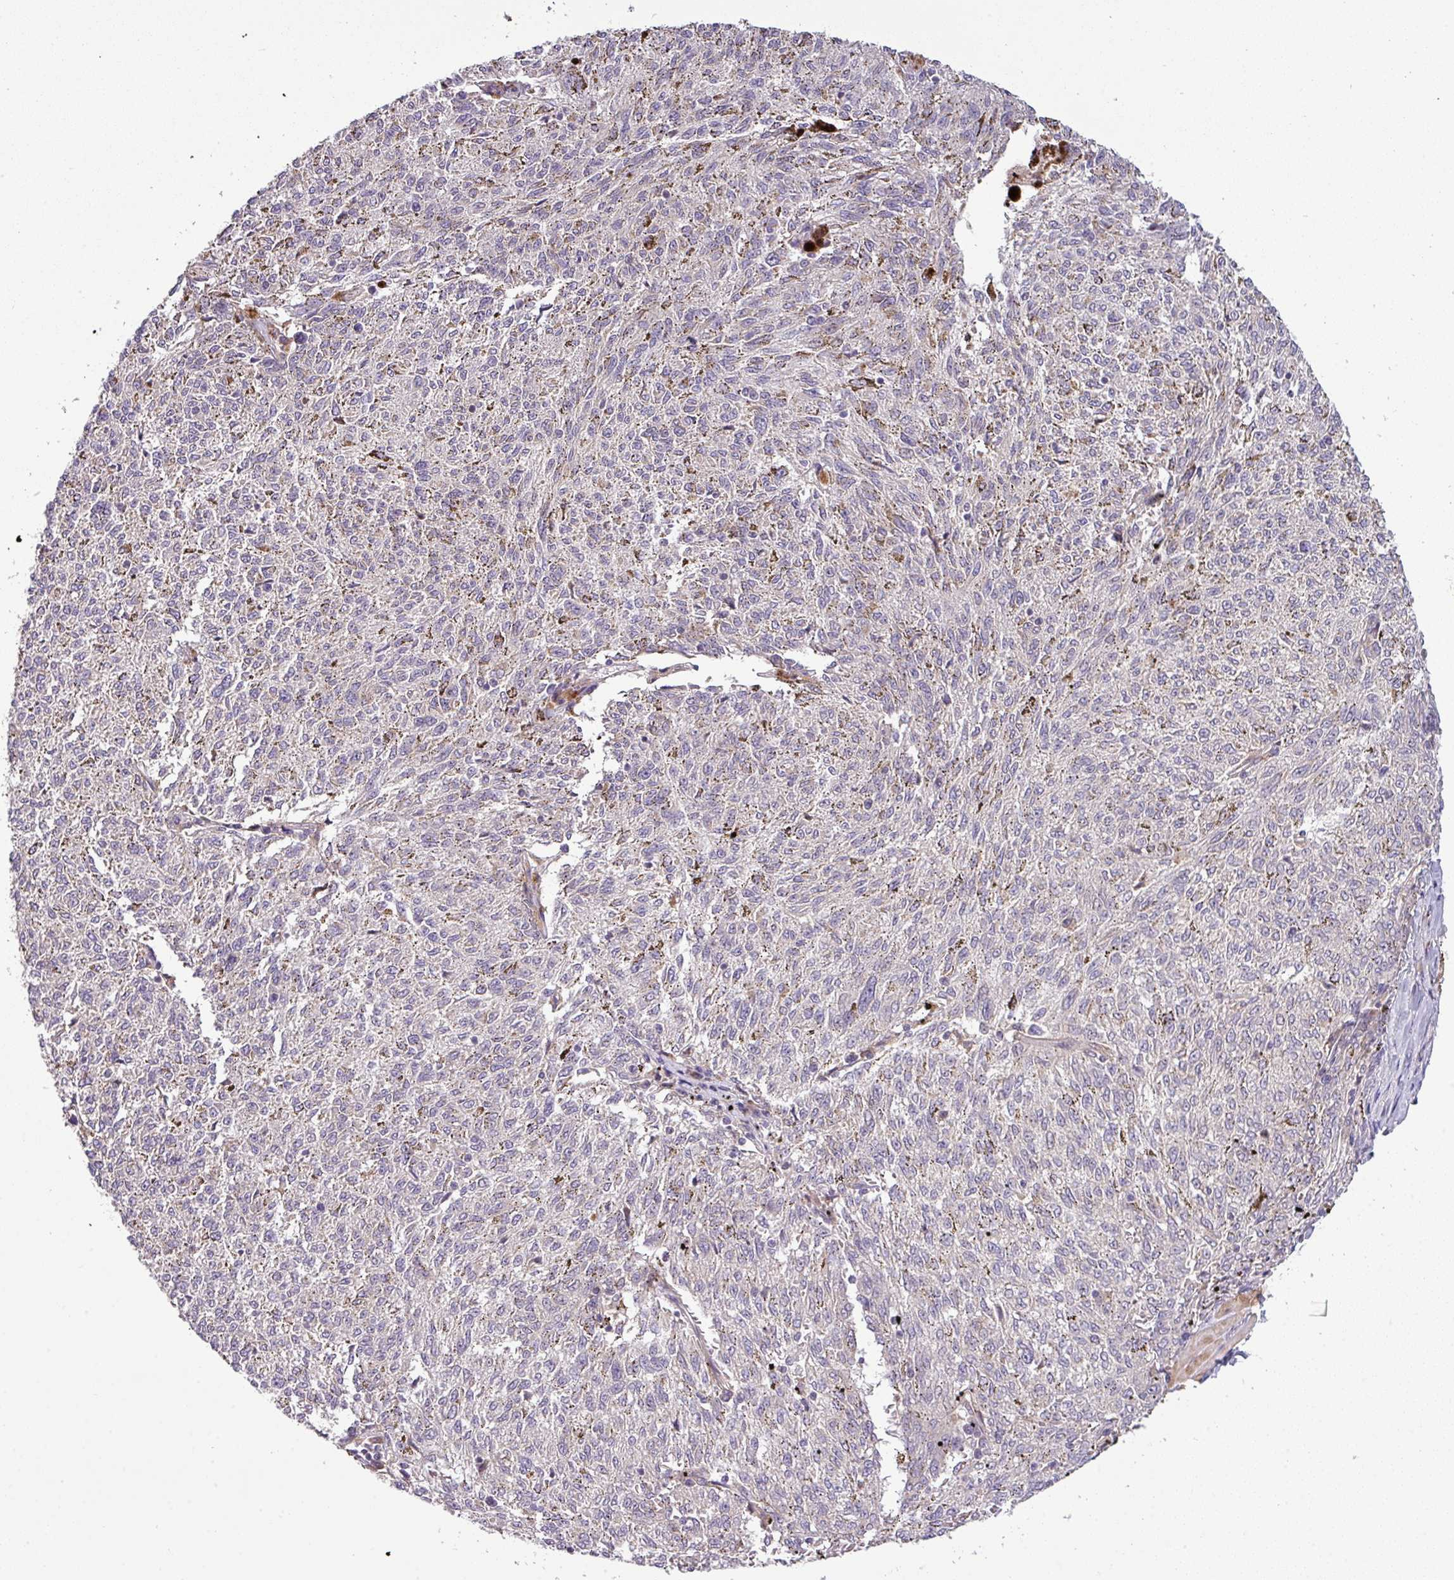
{"staining": {"intensity": "negative", "quantity": "none", "location": "none"}, "tissue": "melanoma", "cell_type": "Tumor cells", "image_type": "cancer", "snomed": [{"axis": "morphology", "description": "Malignant melanoma, NOS"}, {"axis": "topography", "description": "Skin"}], "caption": "Protein analysis of melanoma exhibits no significant positivity in tumor cells.", "gene": "ZNF35", "patient": {"sex": "female", "age": 72}}